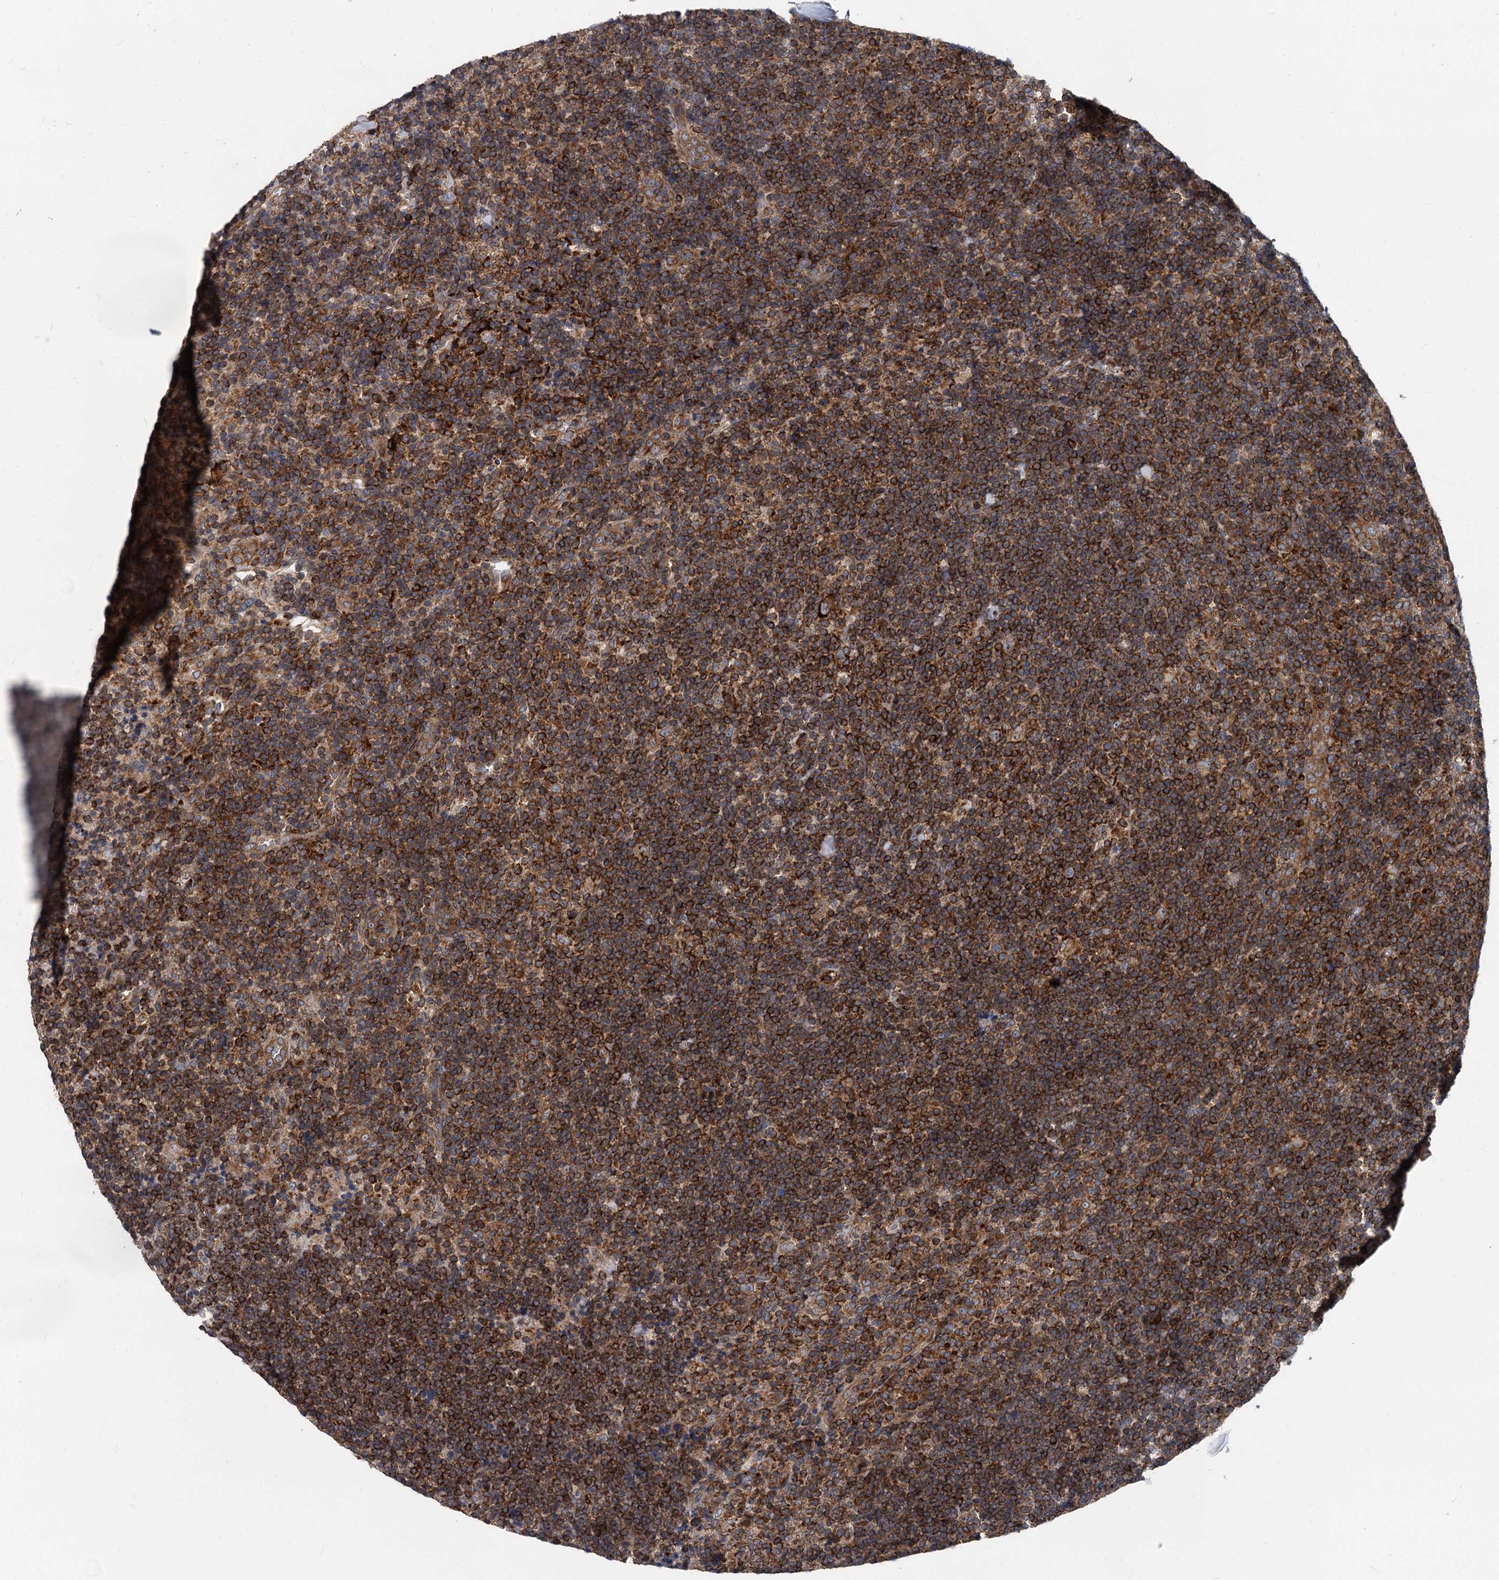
{"staining": {"intensity": "strong", "quantity": ">75%", "location": "cytoplasmic/membranous"}, "tissue": "lymphoma", "cell_type": "Tumor cells", "image_type": "cancer", "snomed": [{"axis": "morphology", "description": "Hodgkin's disease, NOS"}, {"axis": "topography", "description": "Lymph node"}], "caption": "Lymphoma stained with a brown dye displays strong cytoplasmic/membranous positive expression in about >75% of tumor cells.", "gene": "STIM1", "patient": {"sex": "female", "age": 57}}